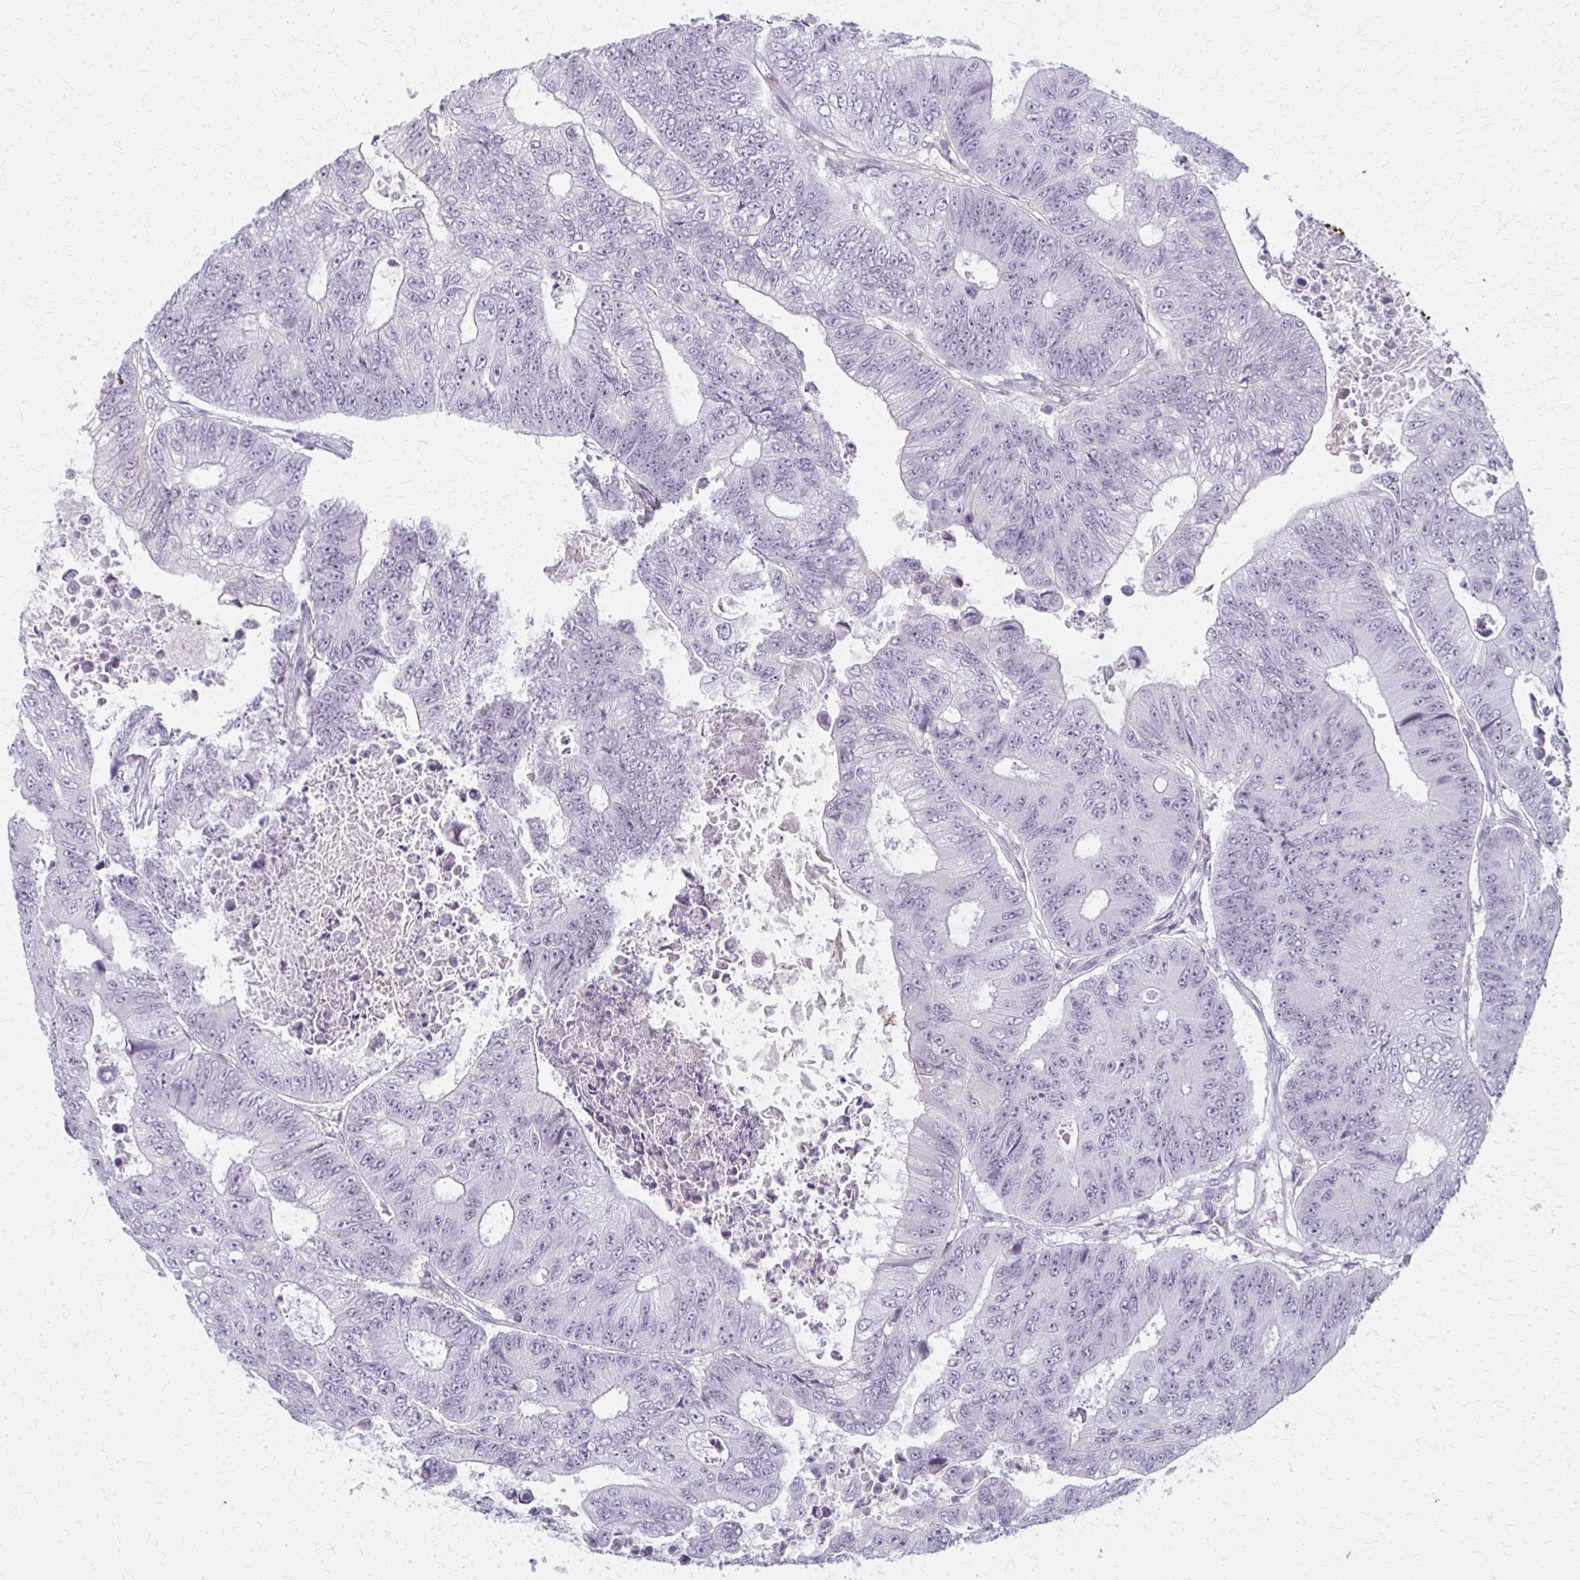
{"staining": {"intensity": "negative", "quantity": "none", "location": "none"}, "tissue": "colorectal cancer", "cell_type": "Tumor cells", "image_type": "cancer", "snomed": [{"axis": "morphology", "description": "Adenocarcinoma, NOS"}, {"axis": "topography", "description": "Colon"}], "caption": "DAB (3,3'-diaminobenzidine) immunohistochemical staining of colorectal cancer (adenocarcinoma) exhibits no significant positivity in tumor cells.", "gene": "CASQ2", "patient": {"sex": "female", "age": 48}}